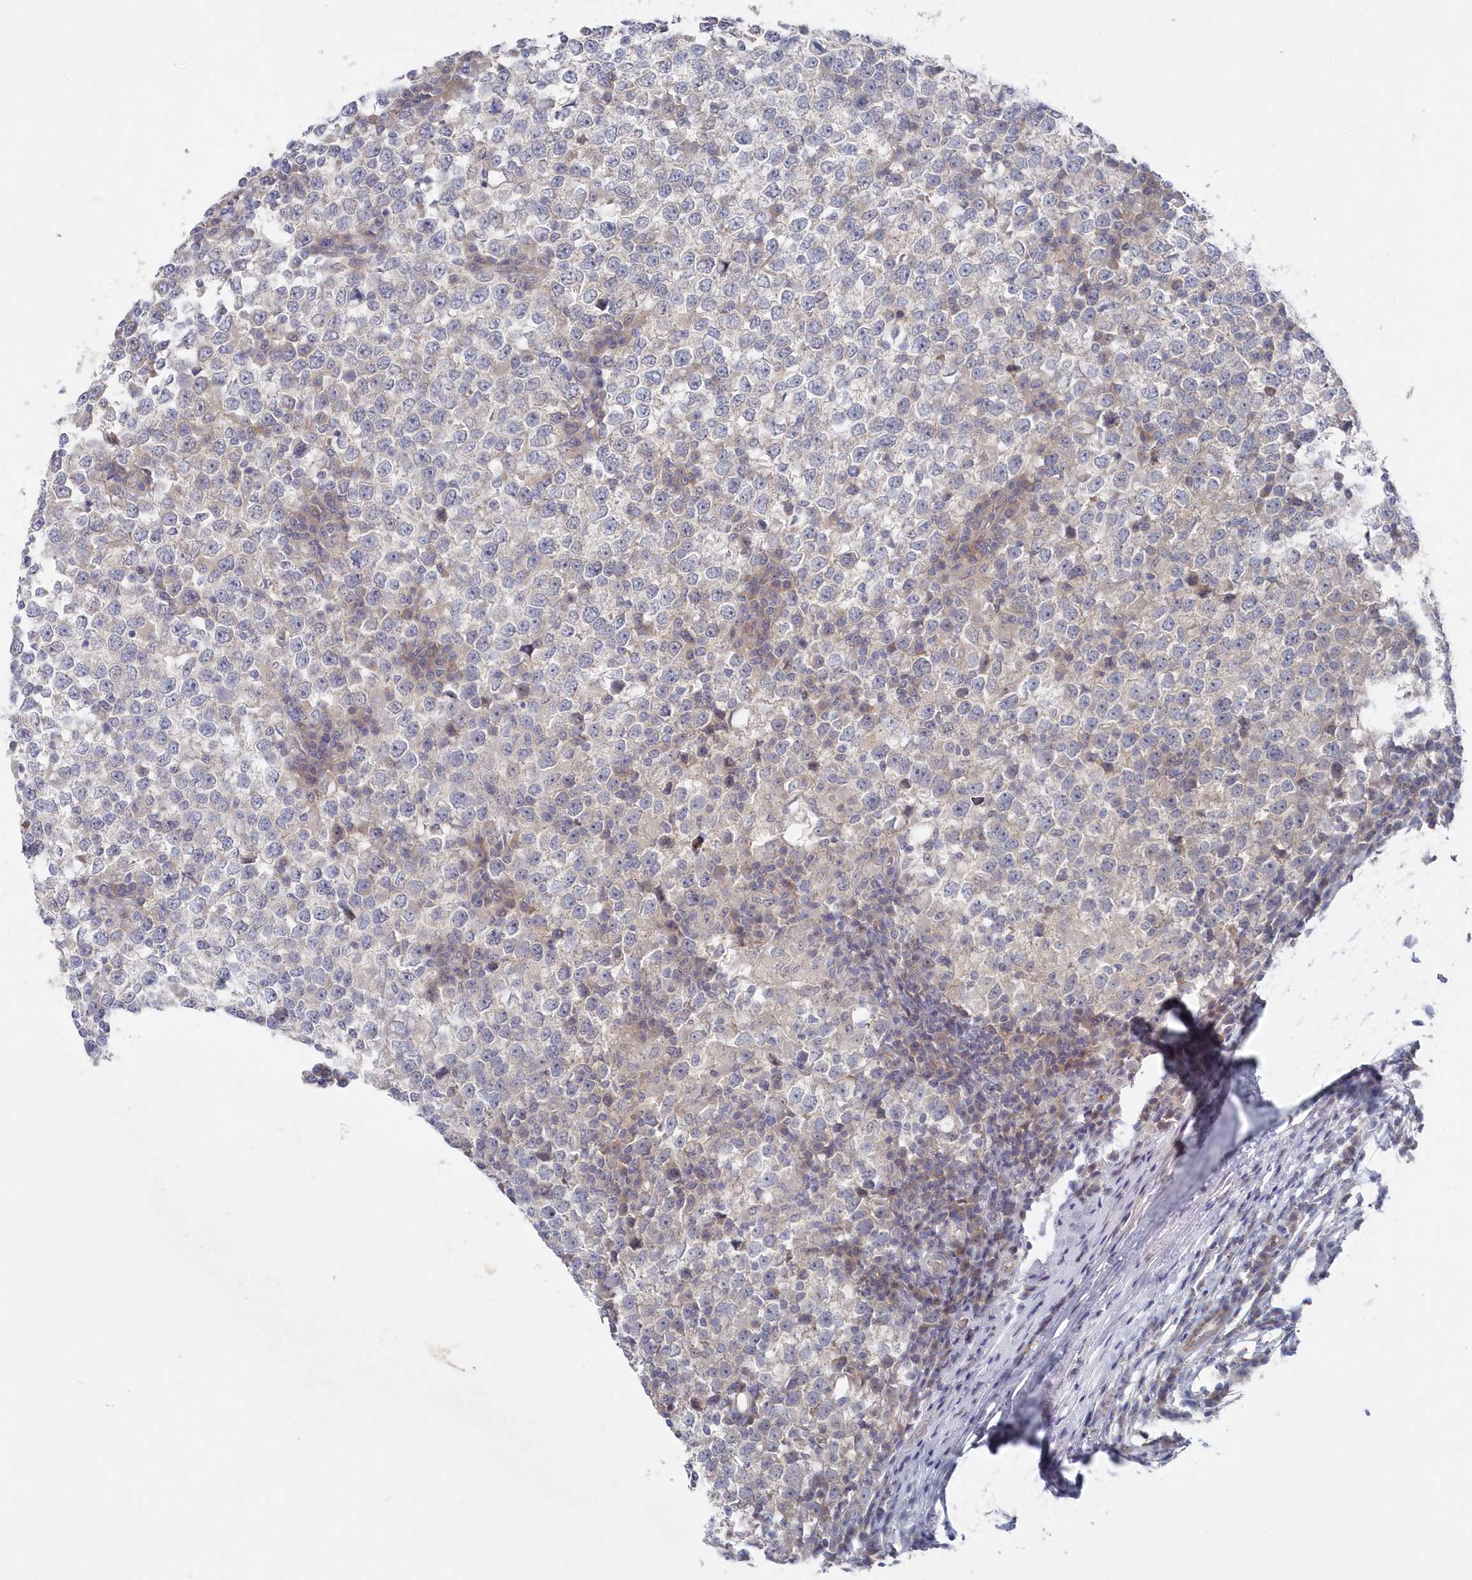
{"staining": {"intensity": "negative", "quantity": "none", "location": "none"}, "tissue": "testis cancer", "cell_type": "Tumor cells", "image_type": "cancer", "snomed": [{"axis": "morphology", "description": "Seminoma, NOS"}, {"axis": "topography", "description": "Testis"}], "caption": "Tumor cells are negative for protein expression in human testis cancer (seminoma).", "gene": "KIAA1586", "patient": {"sex": "male", "age": 65}}